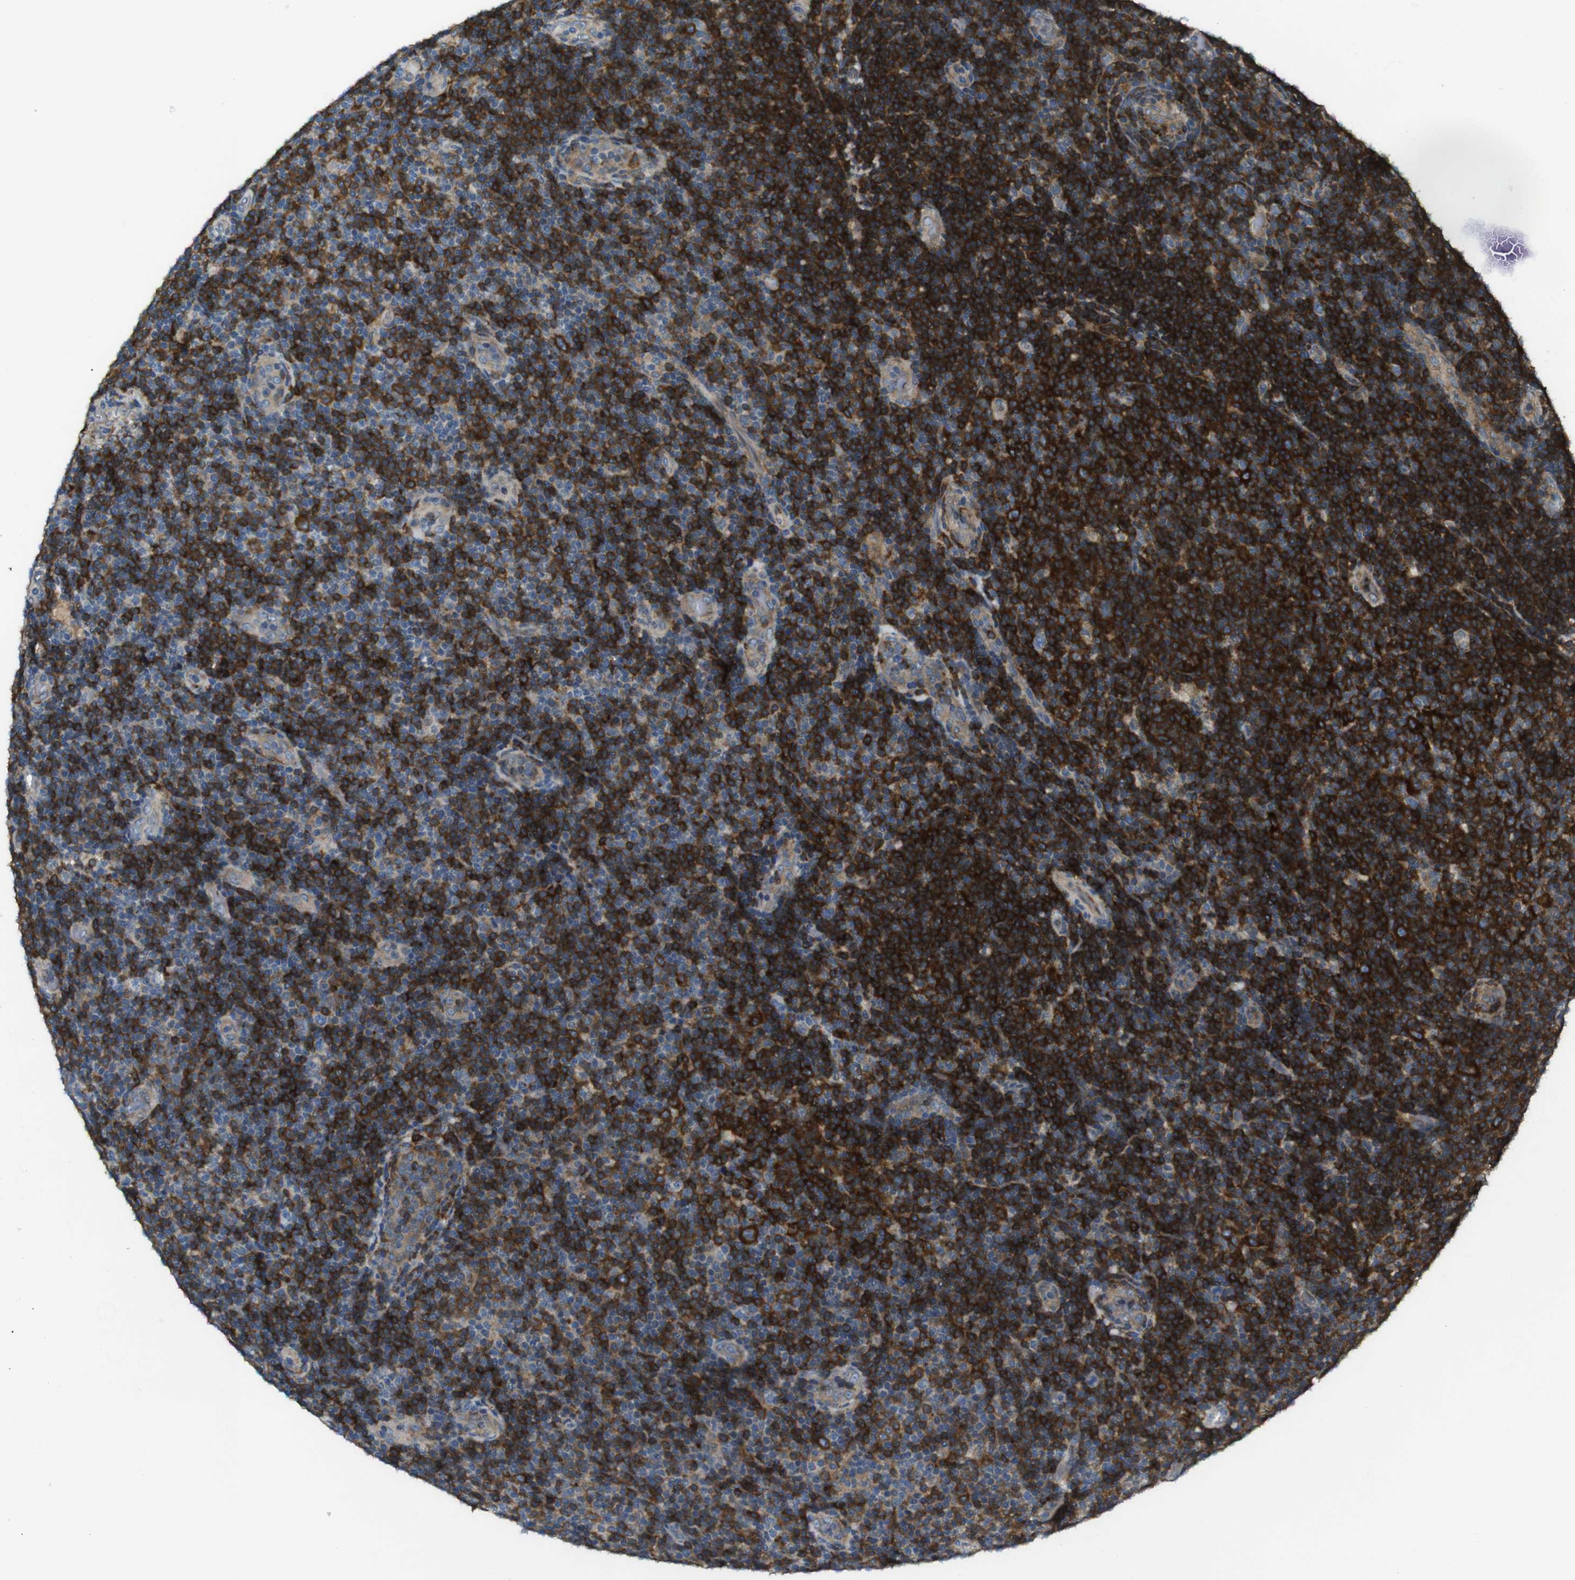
{"staining": {"intensity": "strong", "quantity": ">75%", "location": "cytoplasmic/membranous"}, "tissue": "lymphoma", "cell_type": "Tumor cells", "image_type": "cancer", "snomed": [{"axis": "morphology", "description": "Malignant lymphoma, non-Hodgkin's type, Low grade"}, {"axis": "topography", "description": "Lymph node"}], "caption": "Immunohistochemistry (IHC) (DAB) staining of human malignant lymphoma, non-Hodgkin's type (low-grade) shows strong cytoplasmic/membranous protein staining in about >75% of tumor cells.", "gene": "ARHGAP24", "patient": {"sex": "male", "age": 83}}